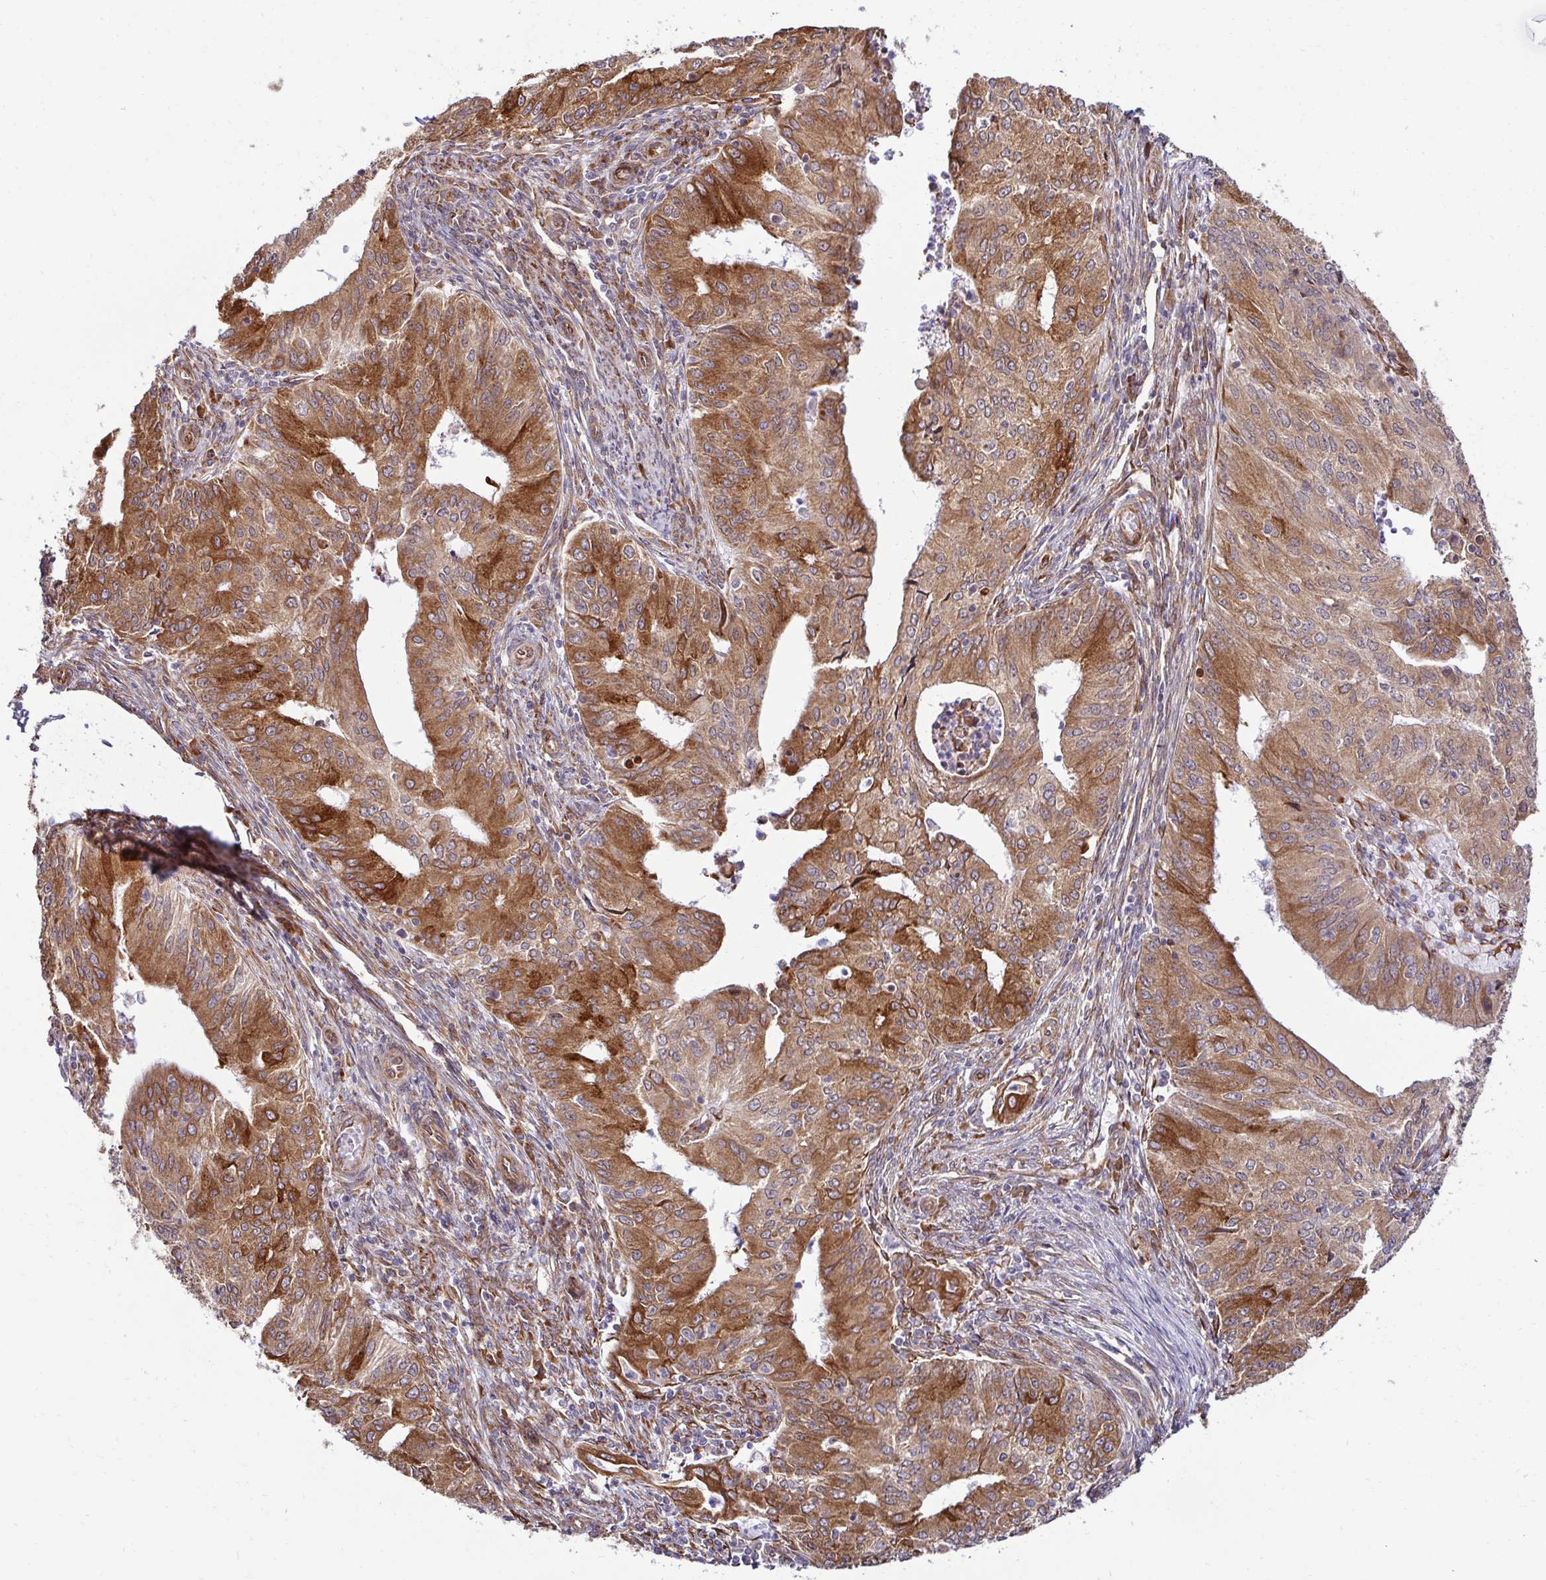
{"staining": {"intensity": "moderate", "quantity": ">75%", "location": "cytoplasmic/membranous"}, "tissue": "endometrial cancer", "cell_type": "Tumor cells", "image_type": "cancer", "snomed": [{"axis": "morphology", "description": "Adenocarcinoma, NOS"}, {"axis": "topography", "description": "Endometrium"}], "caption": "Tumor cells reveal medium levels of moderate cytoplasmic/membranous positivity in approximately >75% of cells in endometrial cancer. (DAB (3,3'-diaminobenzidine) IHC, brown staining for protein, blue staining for nuclei).", "gene": "HPS1", "patient": {"sex": "female", "age": 50}}